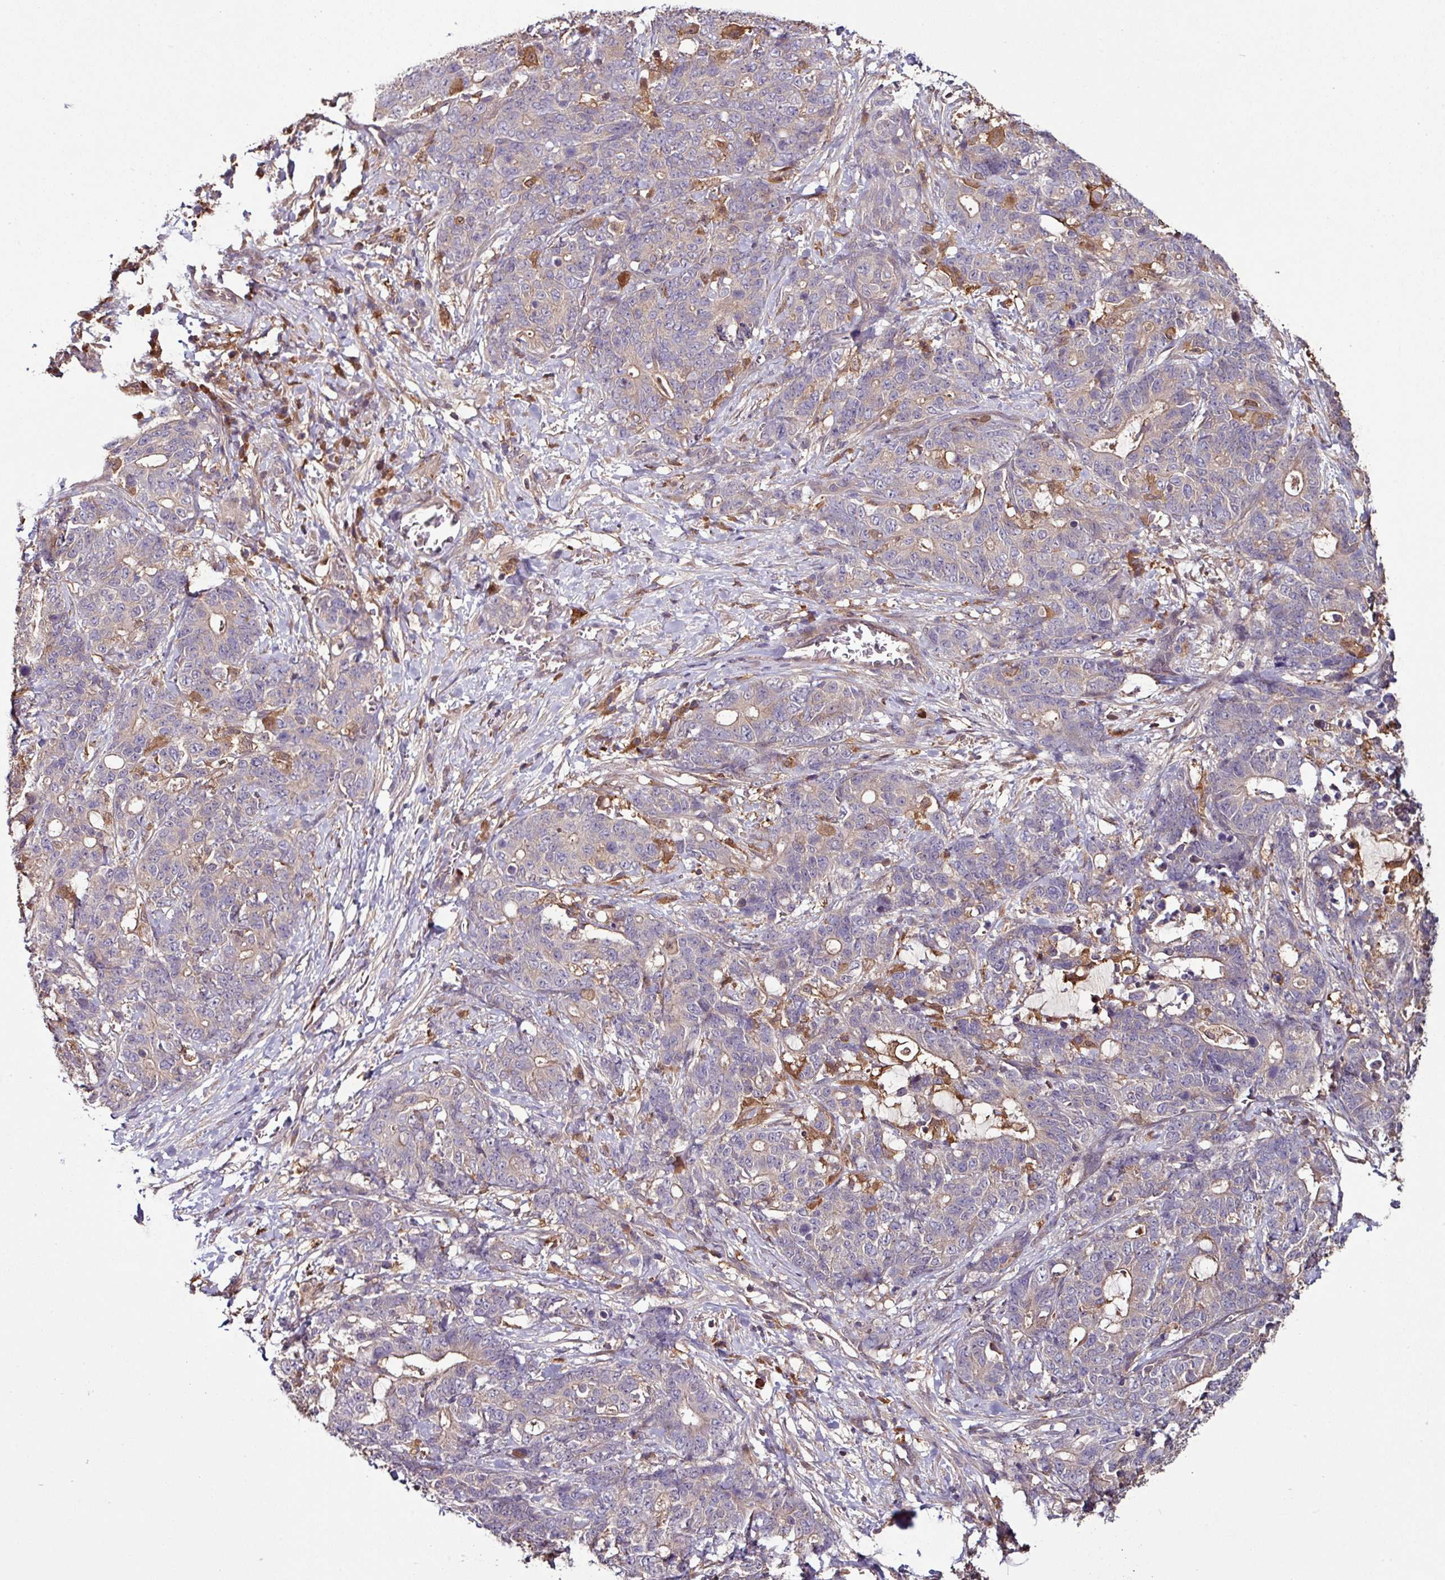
{"staining": {"intensity": "weak", "quantity": "<25%", "location": "cytoplasmic/membranous"}, "tissue": "stomach cancer", "cell_type": "Tumor cells", "image_type": "cancer", "snomed": [{"axis": "morphology", "description": "Normal tissue, NOS"}, {"axis": "morphology", "description": "Adenocarcinoma, NOS"}, {"axis": "topography", "description": "Stomach"}], "caption": "Tumor cells are negative for brown protein staining in stomach cancer (adenocarcinoma). (DAB immunohistochemistry (IHC) with hematoxylin counter stain).", "gene": "GNPDA1", "patient": {"sex": "female", "age": 64}}